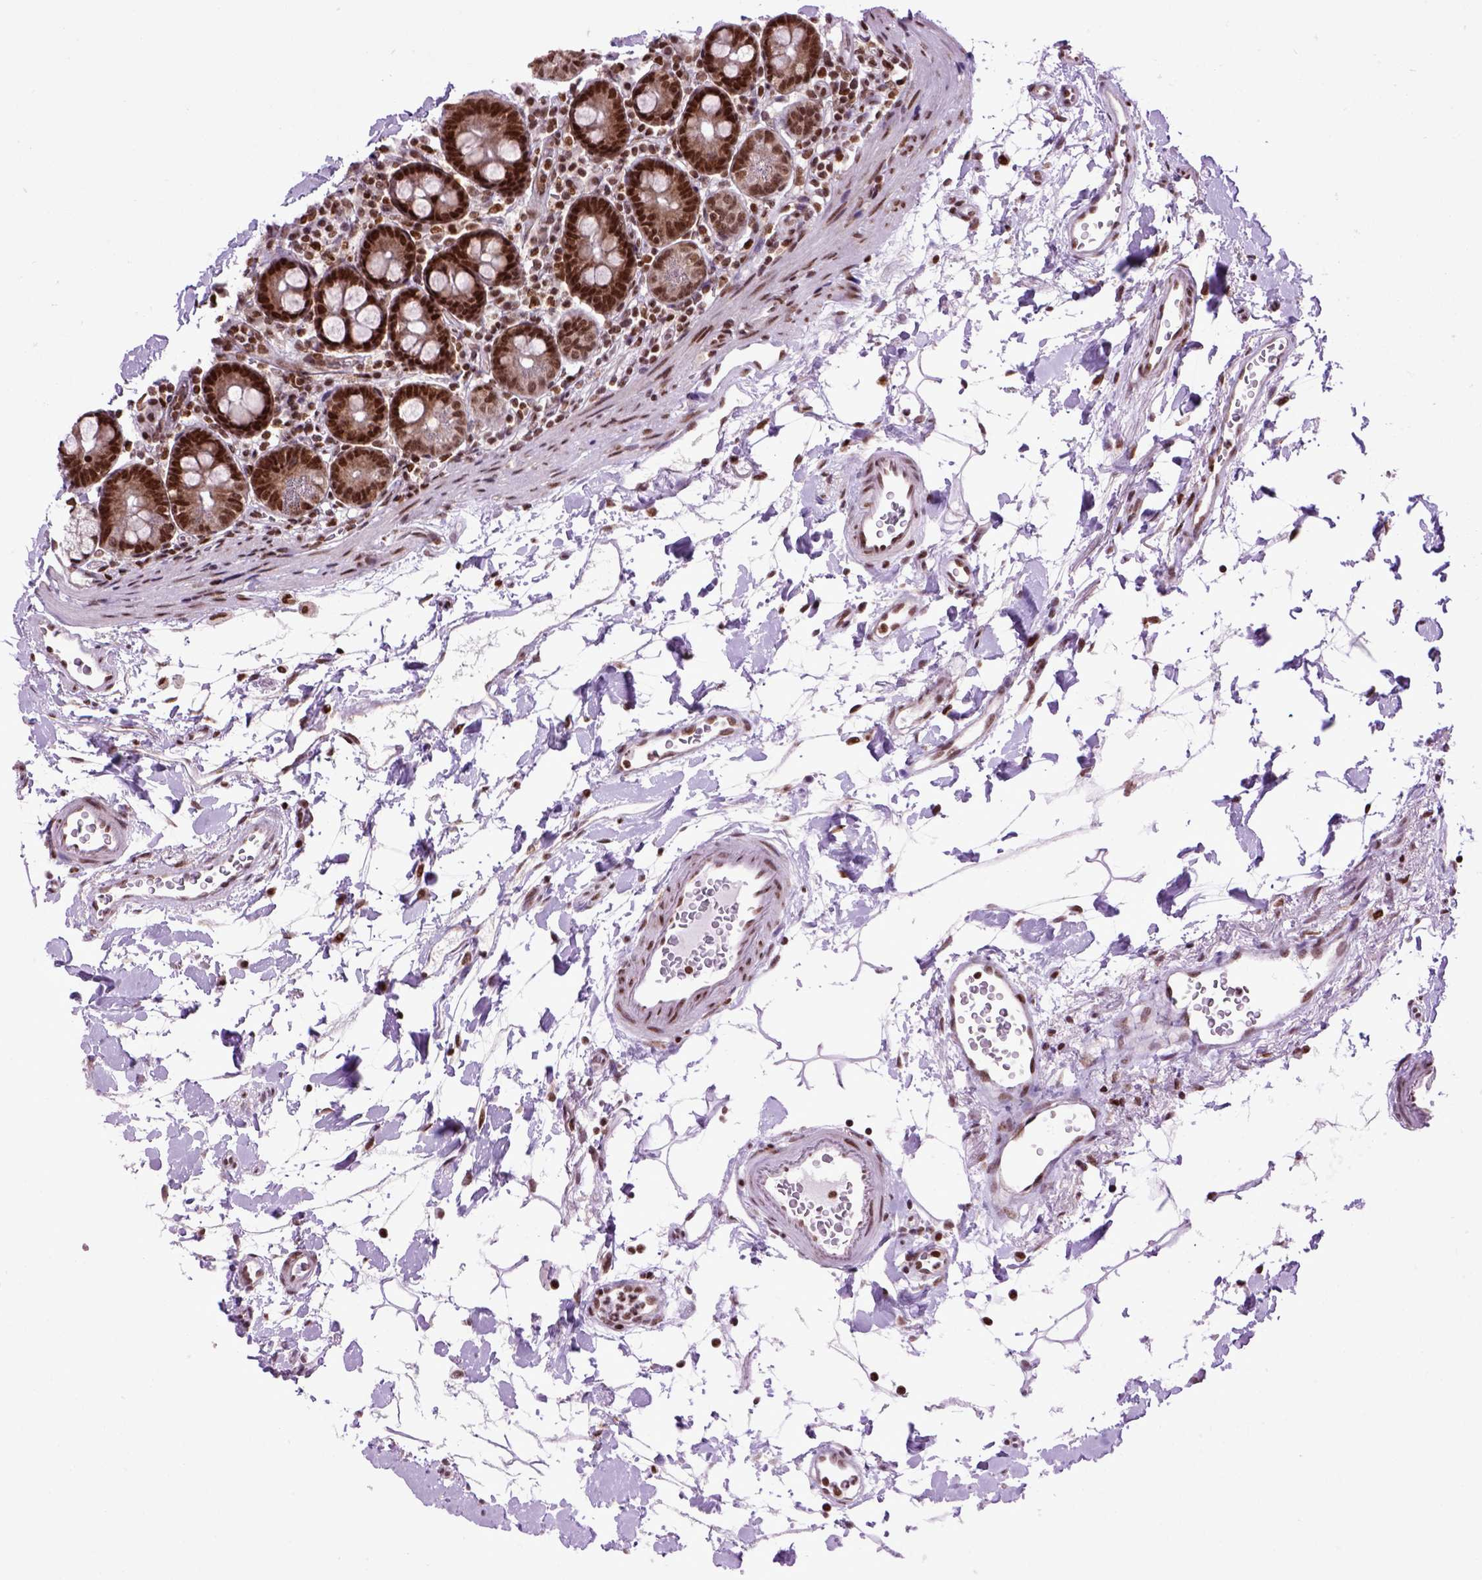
{"staining": {"intensity": "strong", "quantity": ">75%", "location": "nuclear"}, "tissue": "duodenum", "cell_type": "Glandular cells", "image_type": "normal", "snomed": [{"axis": "morphology", "description": "Normal tissue, NOS"}, {"axis": "topography", "description": "Pancreas"}, {"axis": "topography", "description": "Duodenum"}], "caption": "Immunohistochemistry (DAB (3,3'-diaminobenzidine)) staining of benign duodenum reveals strong nuclear protein staining in about >75% of glandular cells. (DAB (3,3'-diaminobenzidine) IHC, brown staining for protein, blue staining for nuclei).", "gene": "CELF1", "patient": {"sex": "male", "age": 59}}